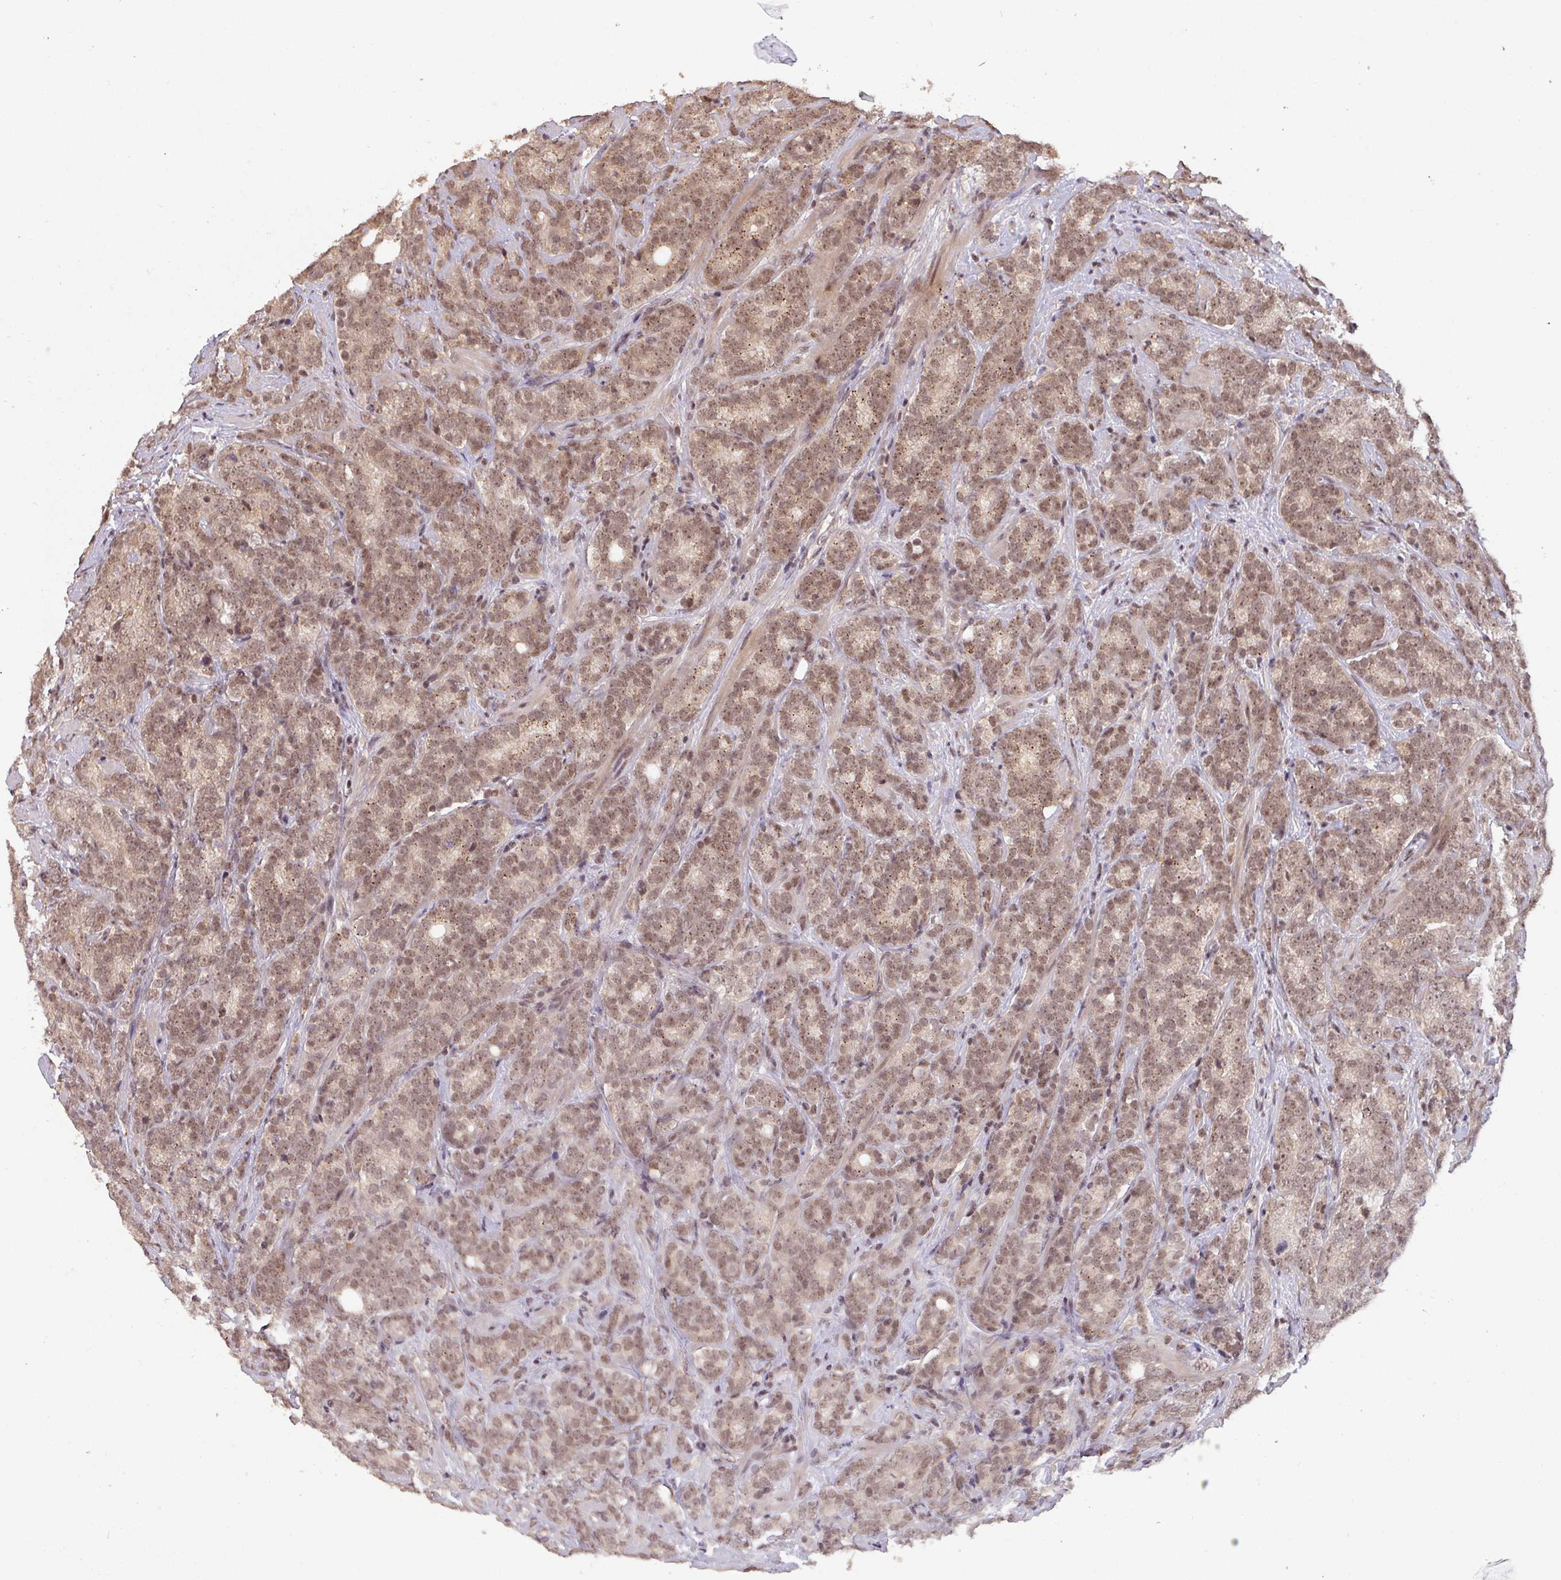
{"staining": {"intensity": "moderate", "quantity": ">75%", "location": "cytoplasmic/membranous,nuclear"}, "tissue": "prostate cancer", "cell_type": "Tumor cells", "image_type": "cancer", "snomed": [{"axis": "morphology", "description": "Adenocarcinoma, High grade"}, {"axis": "topography", "description": "Prostate"}], "caption": "A micrograph showing moderate cytoplasmic/membranous and nuclear positivity in approximately >75% of tumor cells in prostate cancer (high-grade adenocarcinoma), as visualized by brown immunohistochemical staining.", "gene": "ZBTB14", "patient": {"sex": "male", "age": 64}}